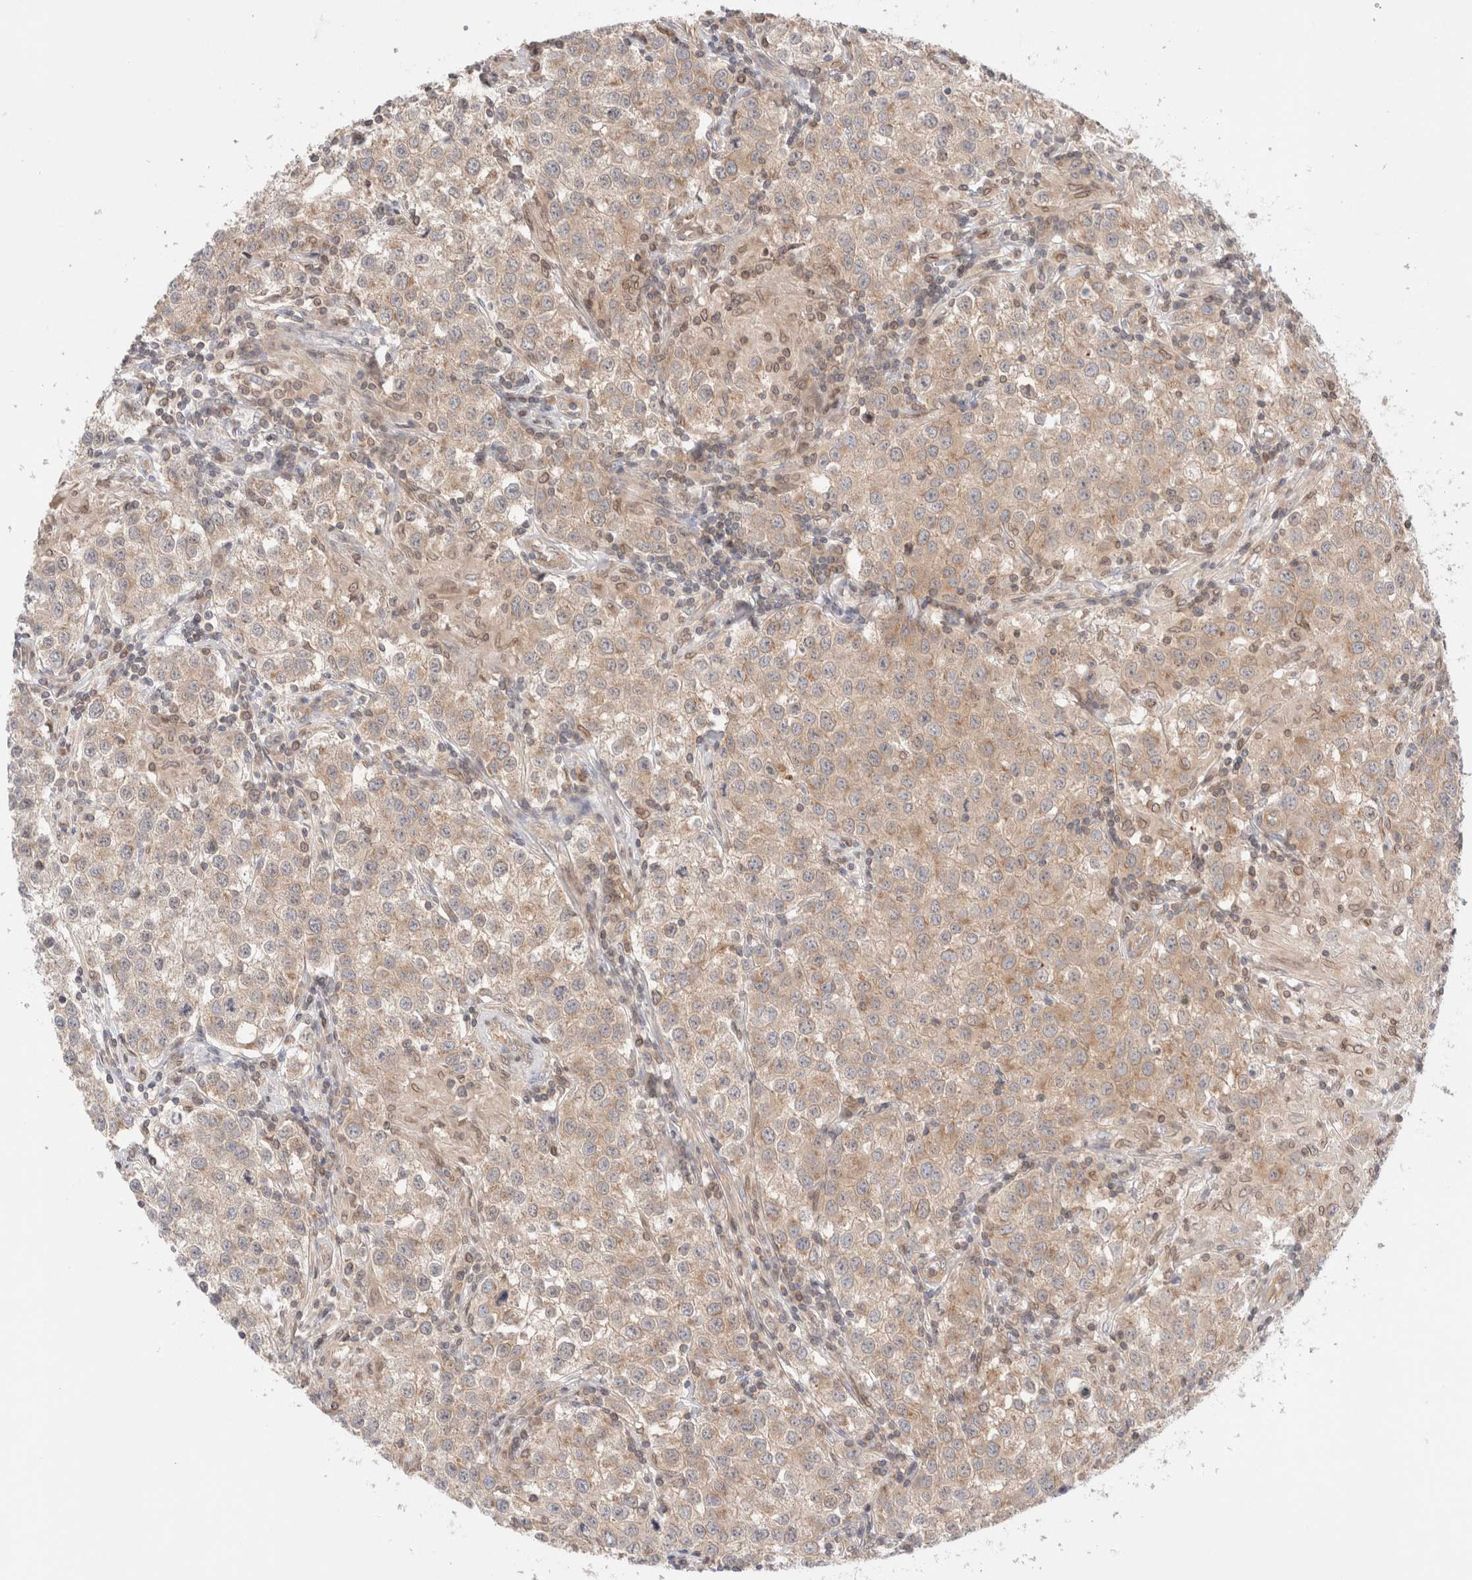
{"staining": {"intensity": "moderate", "quantity": "25%-75%", "location": "cytoplasmic/membranous"}, "tissue": "testis cancer", "cell_type": "Tumor cells", "image_type": "cancer", "snomed": [{"axis": "morphology", "description": "Seminoma, NOS"}, {"axis": "morphology", "description": "Carcinoma, Embryonal, NOS"}, {"axis": "topography", "description": "Testis"}], "caption": "Immunohistochemical staining of testis cancer (embryonal carcinoma) exhibits medium levels of moderate cytoplasmic/membranous expression in about 25%-75% of tumor cells.", "gene": "SIKE1", "patient": {"sex": "male", "age": 43}}